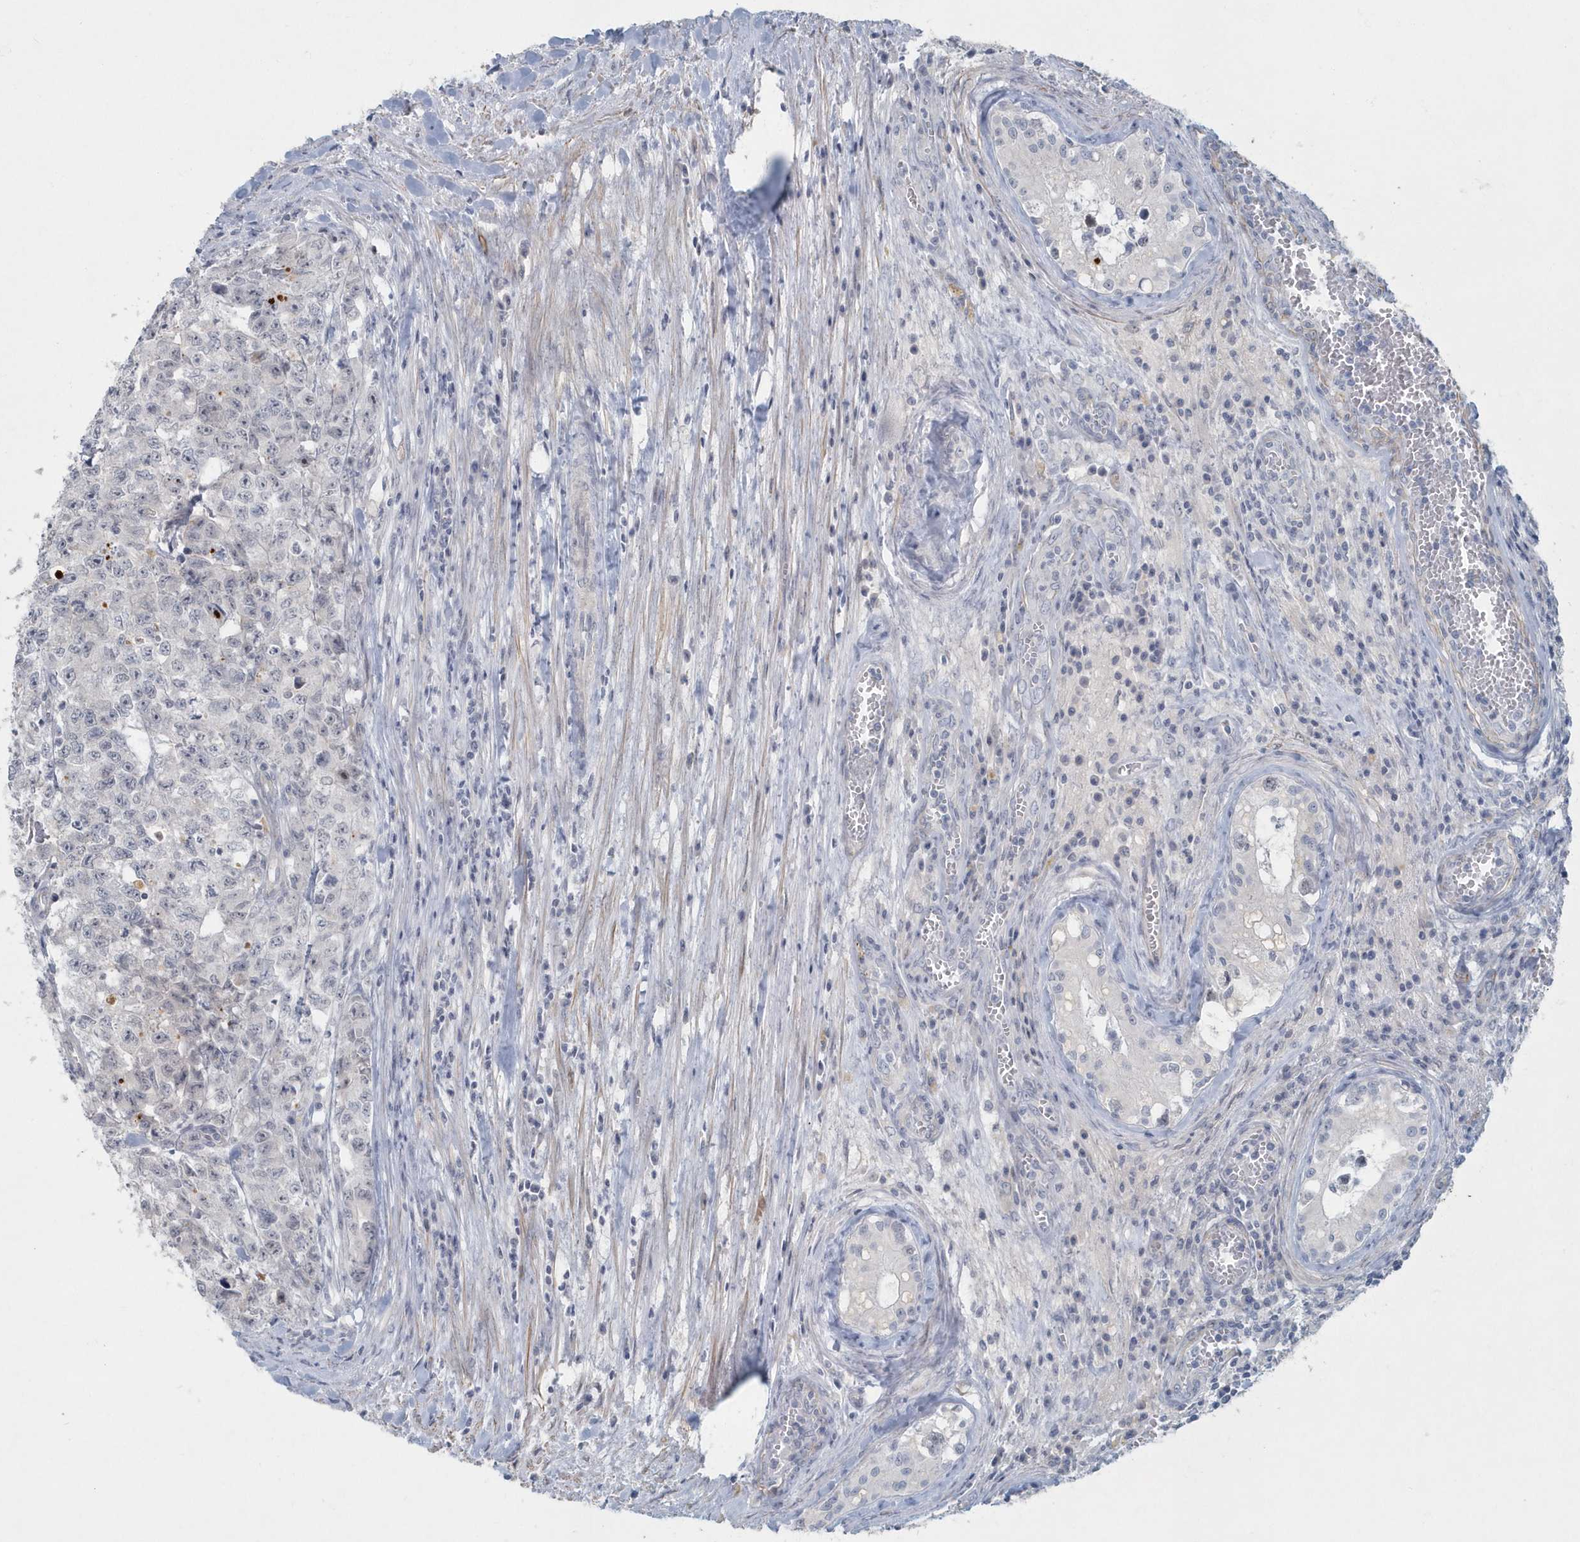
{"staining": {"intensity": "negative", "quantity": "none", "location": "none"}, "tissue": "testis cancer", "cell_type": "Tumor cells", "image_type": "cancer", "snomed": [{"axis": "morphology", "description": "Carcinoma, Embryonal, NOS"}, {"axis": "topography", "description": "Testis"}], "caption": "Immunohistochemistry of human testis cancer (embryonal carcinoma) shows no positivity in tumor cells.", "gene": "MYOT", "patient": {"sex": "male", "age": 28}}